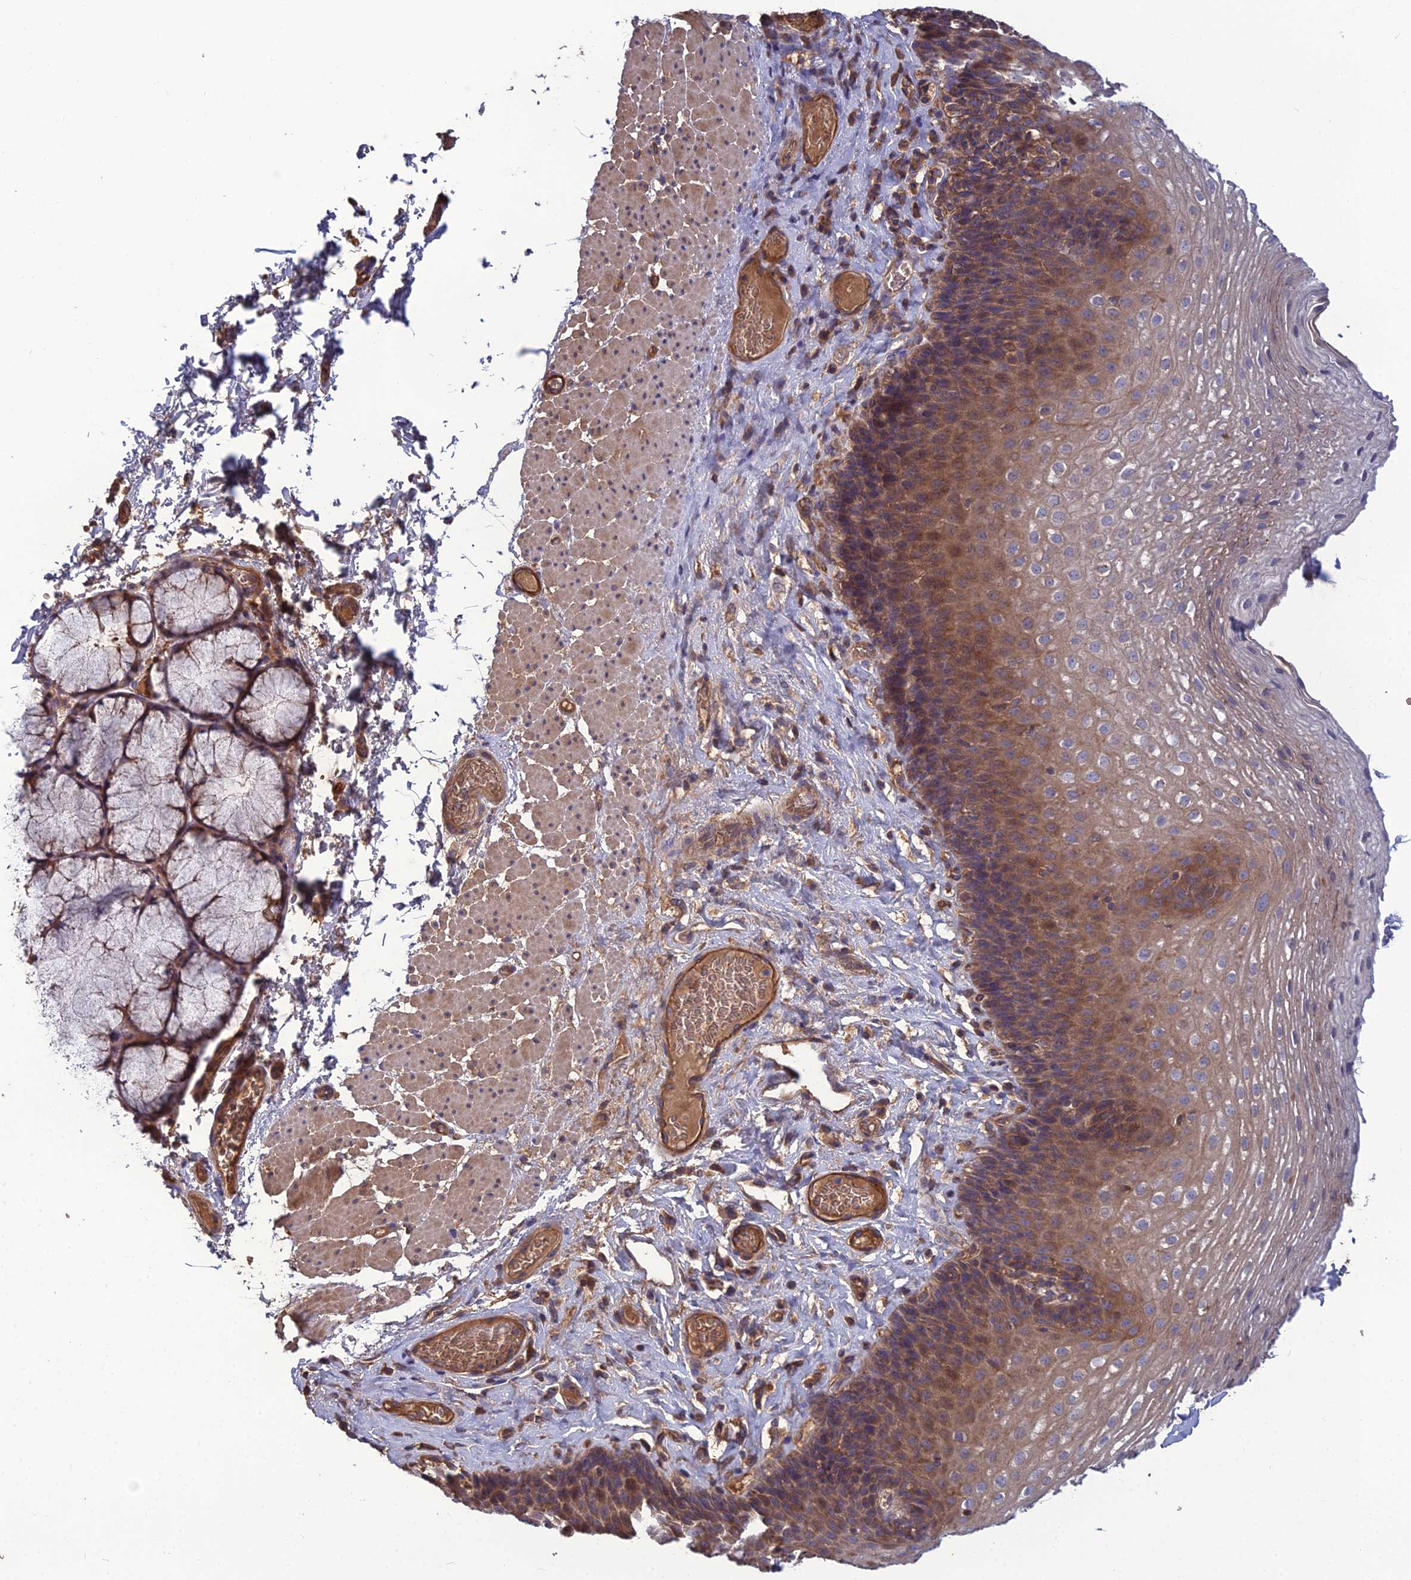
{"staining": {"intensity": "moderate", "quantity": ">75%", "location": "cytoplasmic/membranous"}, "tissue": "esophagus", "cell_type": "Squamous epithelial cells", "image_type": "normal", "snomed": [{"axis": "morphology", "description": "Normal tissue, NOS"}, {"axis": "topography", "description": "Esophagus"}], "caption": "Protein staining shows moderate cytoplasmic/membranous expression in approximately >75% of squamous epithelial cells in unremarkable esophagus. (DAB (3,3'-diaminobenzidine) = brown stain, brightfield microscopy at high magnification).", "gene": "GALR2", "patient": {"sex": "female", "age": 66}}